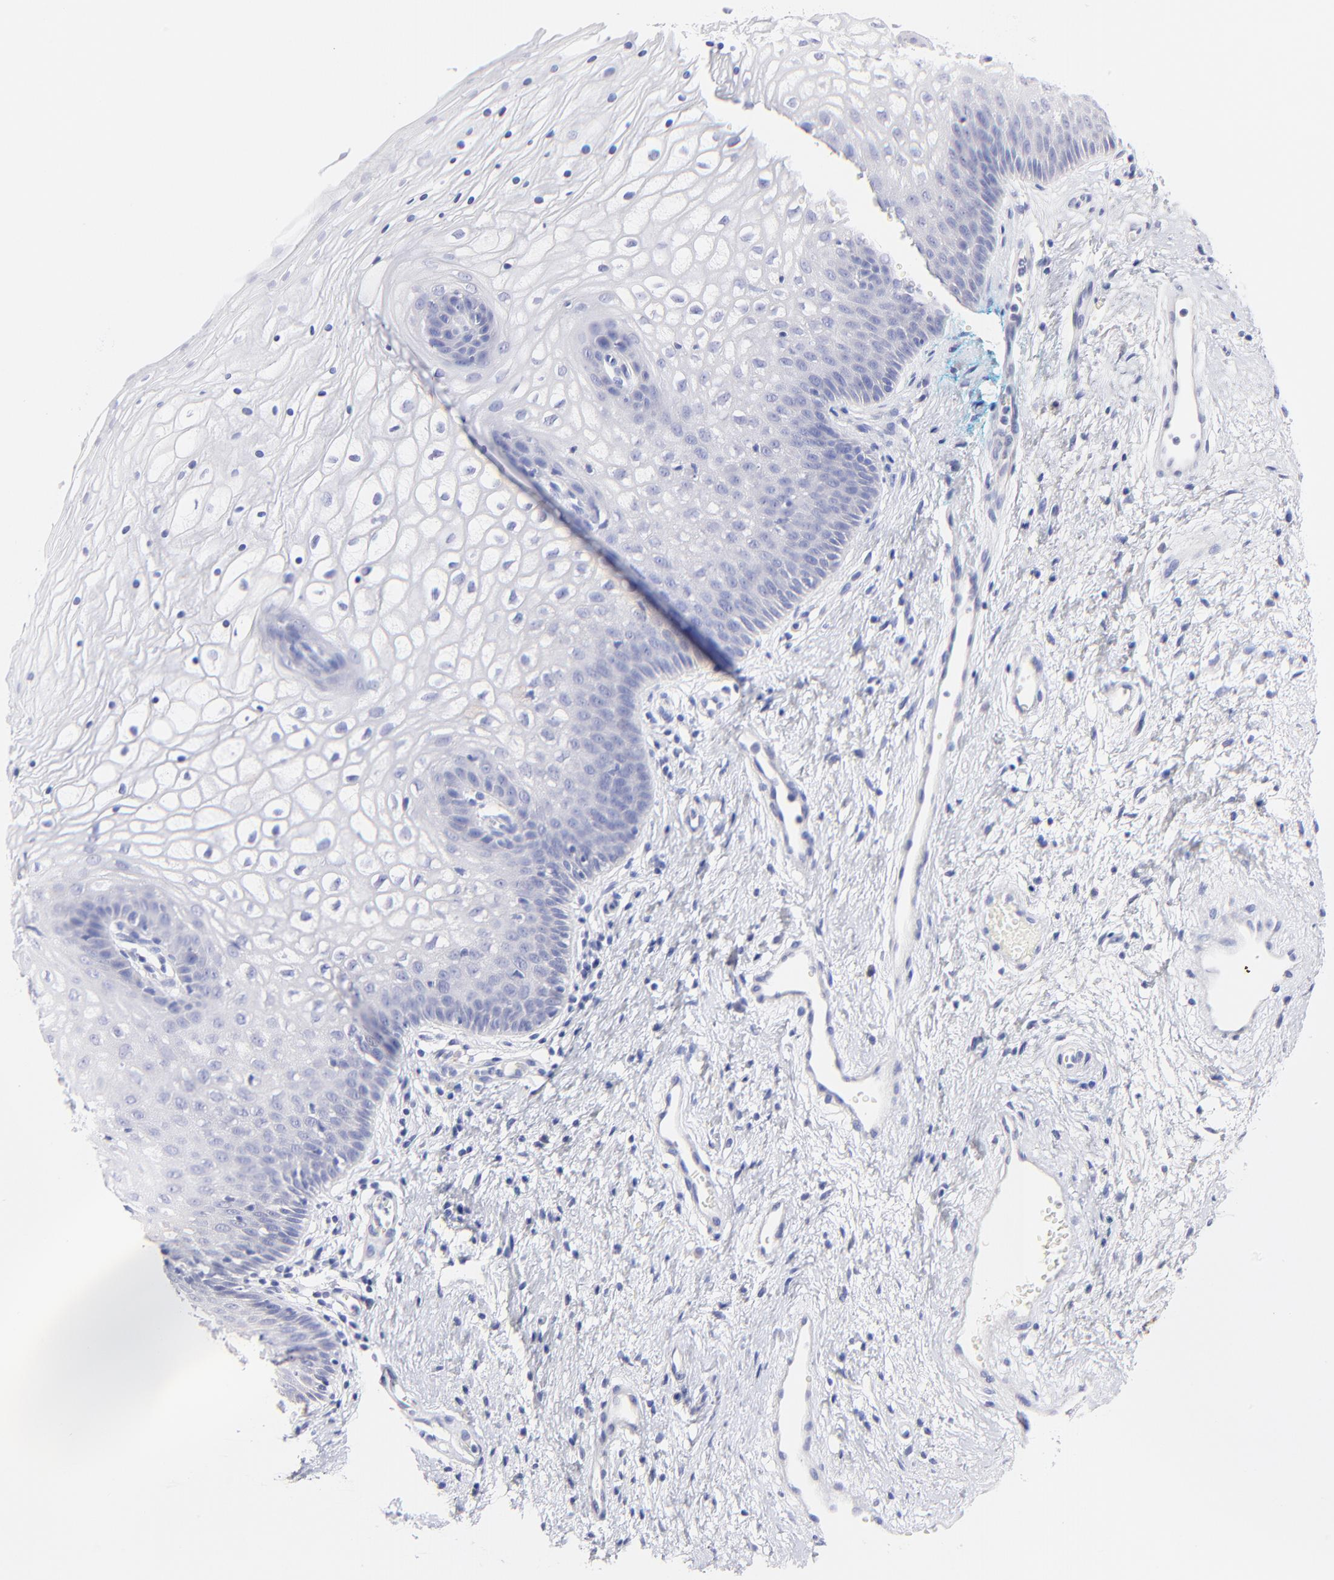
{"staining": {"intensity": "negative", "quantity": "none", "location": "none"}, "tissue": "vagina", "cell_type": "Squamous epithelial cells", "image_type": "normal", "snomed": [{"axis": "morphology", "description": "Normal tissue, NOS"}, {"axis": "topography", "description": "Vagina"}], "caption": "DAB (3,3'-diaminobenzidine) immunohistochemical staining of unremarkable human vagina reveals no significant staining in squamous epithelial cells.", "gene": "RAB3A", "patient": {"sex": "female", "age": 34}}